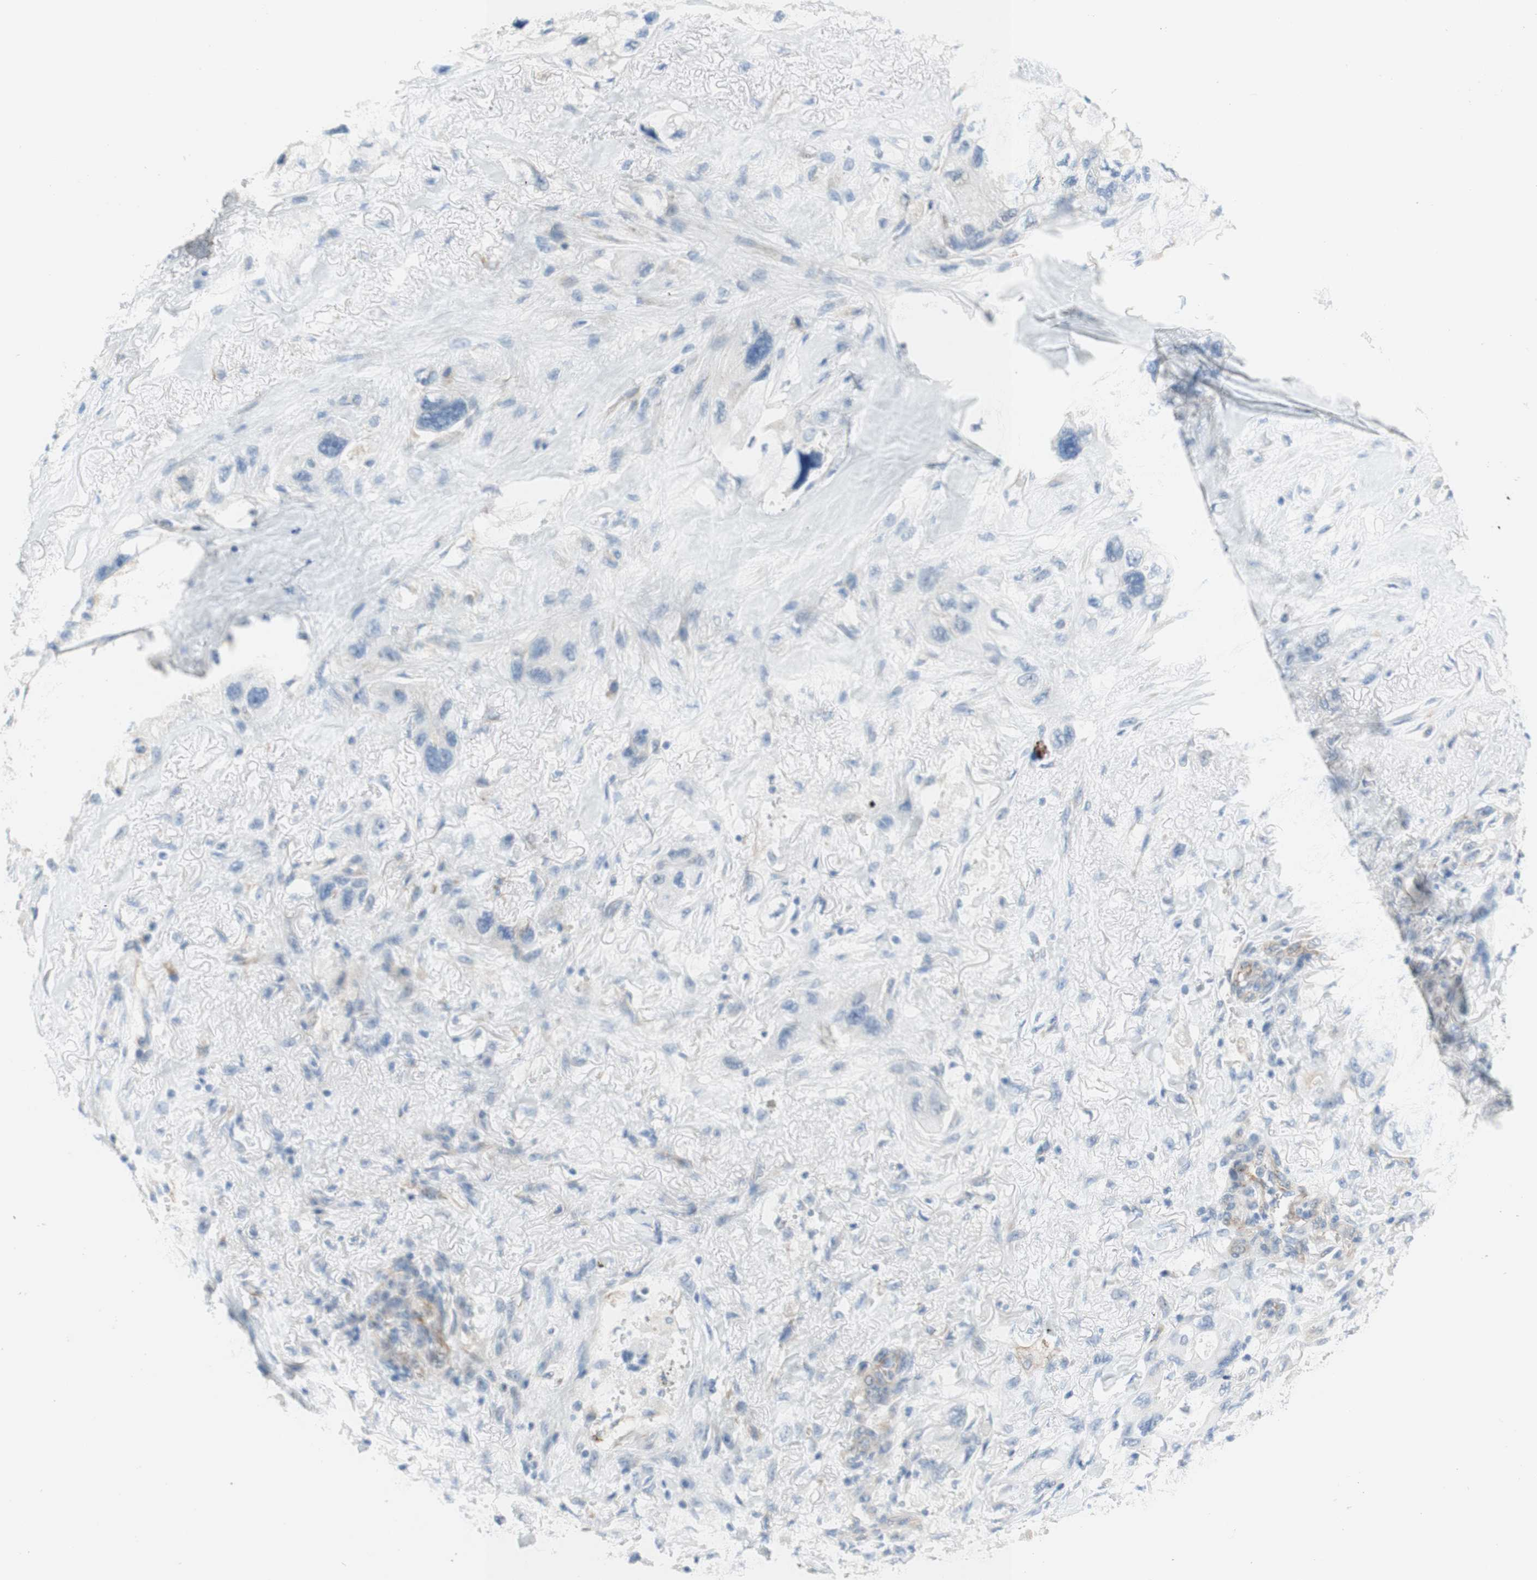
{"staining": {"intensity": "negative", "quantity": "none", "location": "none"}, "tissue": "lung cancer", "cell_type": "Tumor cells", "image_type": "cancer", "snomed": [{"axis": "morphology", "description": "Squamous cell carcinoma, NOS"}, {"axis": "topography", "description": "Lung"}], "caption": "A photomicrograph of lung cancer stained for a protein exhibits no brown staining in tumor cells.", "gene": "POU2AF1", "patient": {"sex": "female", "age": 73}}